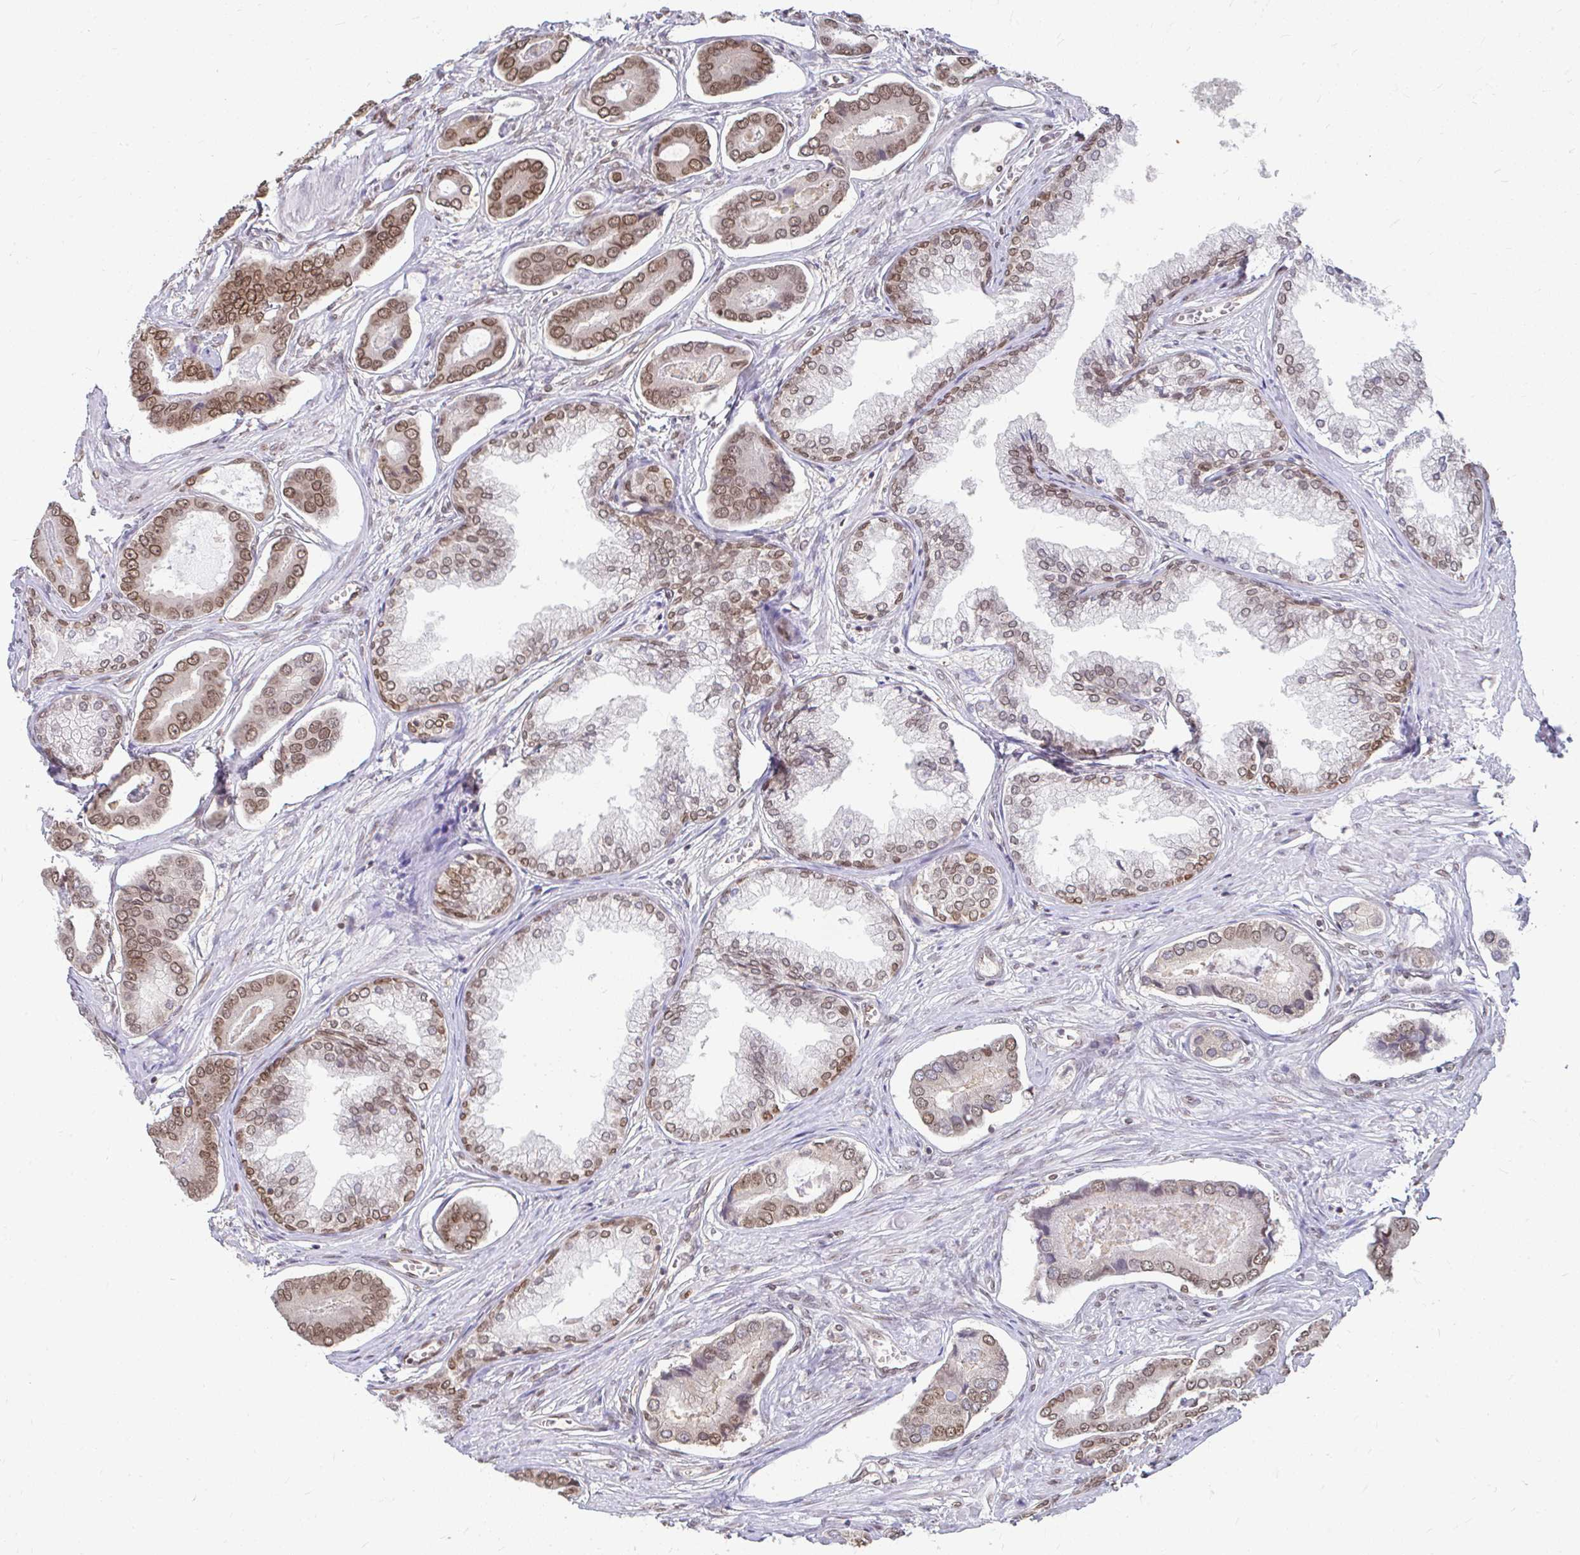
{"staining": {"intensity": "moderate", "quantity": ">75%", "location": "cytoplasmic/membranous,nuclear"}, "tissue": "prostate cancer", "cell_type": "Tumor cells", "image_type": "cancer", "snomed": [{"axis": "morphology", "description": "Adenocarcinoma, NOS"}, {"axis": "topography", "description": "Prostate and seminal vesicle, NOS"}], "caption": "Human prostate cancer stained for a protein (brown) demonstrates moderate cytoplasmic/membranous and nuclear positive expression in about >75% of tumor cells.", "gene": "XPO1", "patient": {"sex": "male", "age": 76}}